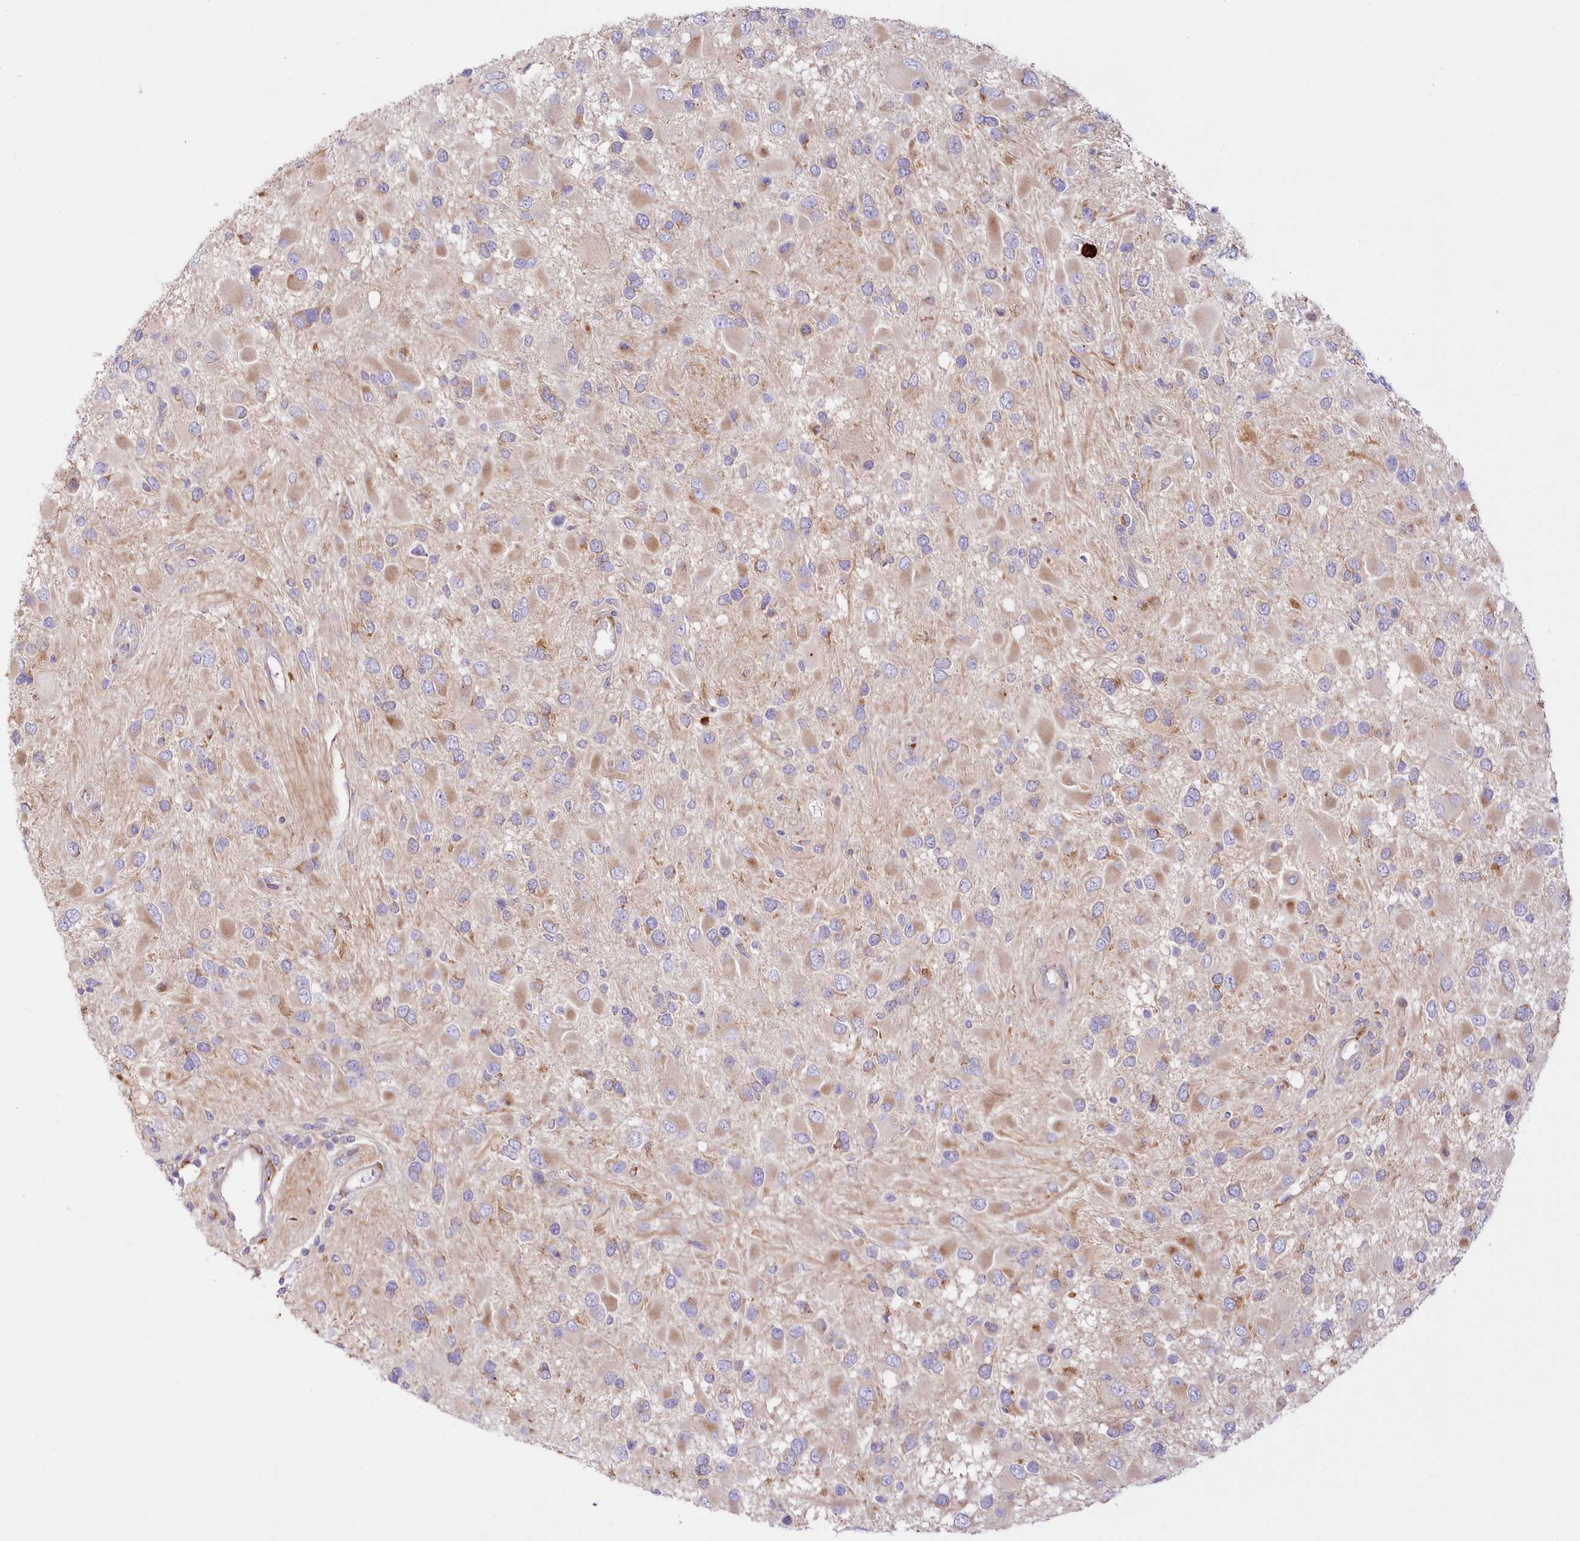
{"staining": {"intensity": "negative", "quantity": "none", "location": "none"}, "tissue": "glioma", "cell_type": "Tumor cells", "image_type": "cancer", "snomed": [{"axis": "morphology", "description": "Glioma, malignant, High grade"}, {"axis": "topography", "description": "Brain"}], "caption": "An IHC micrograph of glioma is shown. There is no staining in tumor cells of glioma.", "gene": "ARFGEF3", "patient": {"sex": "male", "age": 53}}